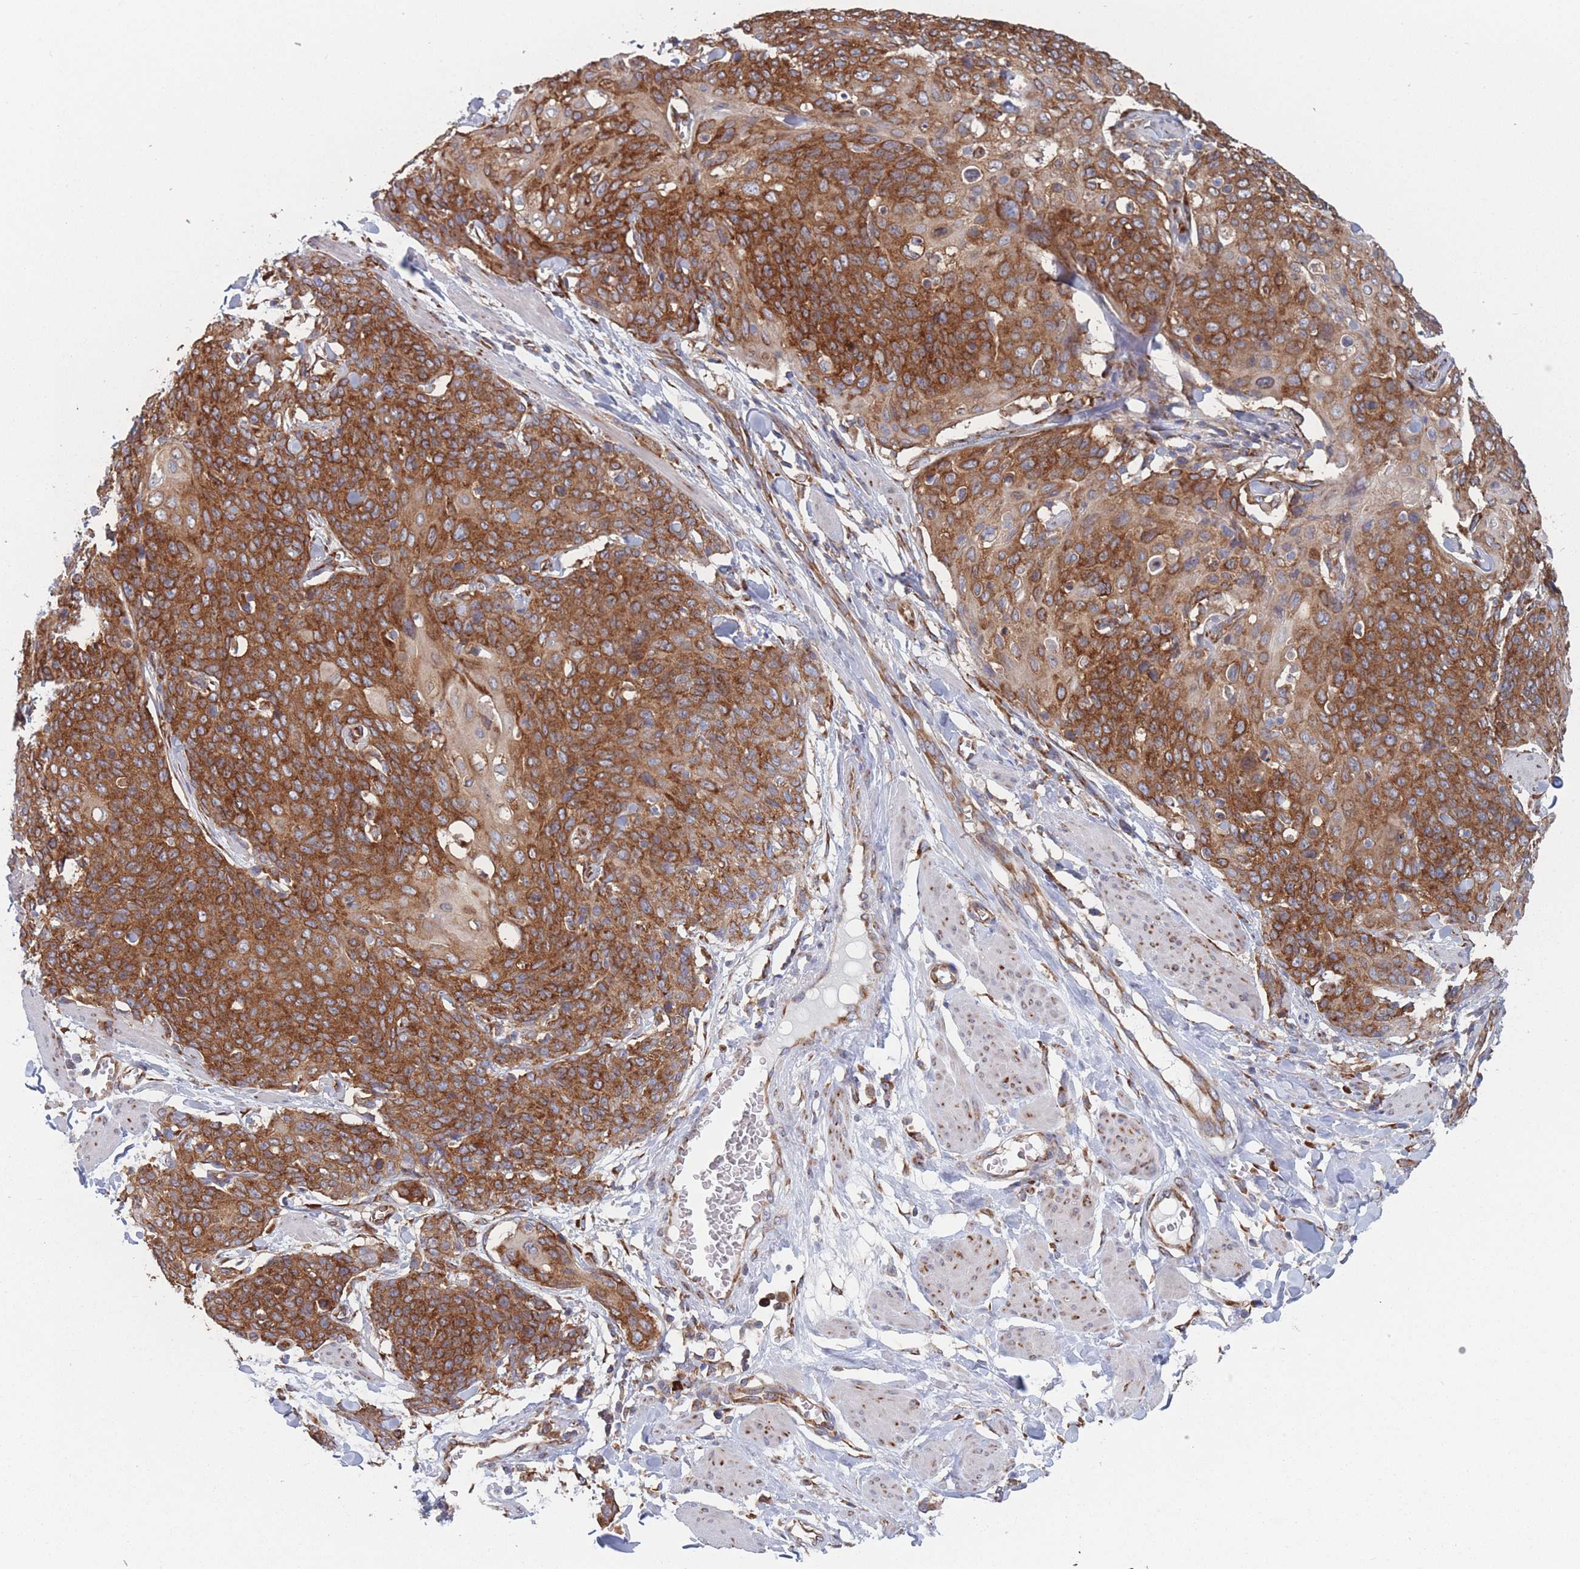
{"staining": {"intensity": "strong", "quantity": ">75%", "location": "cytoplasmic/membranous"}, "tissue": "skin cancer", "cell_type": "Tumor cells", "image_type": "cancer", "snomed": [{"axis": "morphology", "description": "Squamous cell carcinoma, NOS"}, {"axis": "topography", "description": "Skin"}, {"axis": "topography", "description": "Vulva"}], "caption": "Immunohistochemical staining of skin squamous cell carcinoma demonstrates high levels of strong cytoplasmic/membranous protein staining in approximately >75% of tumor cells.", "gene": "EEF1B2", "patient": {"sex": "female", "age": 85}}